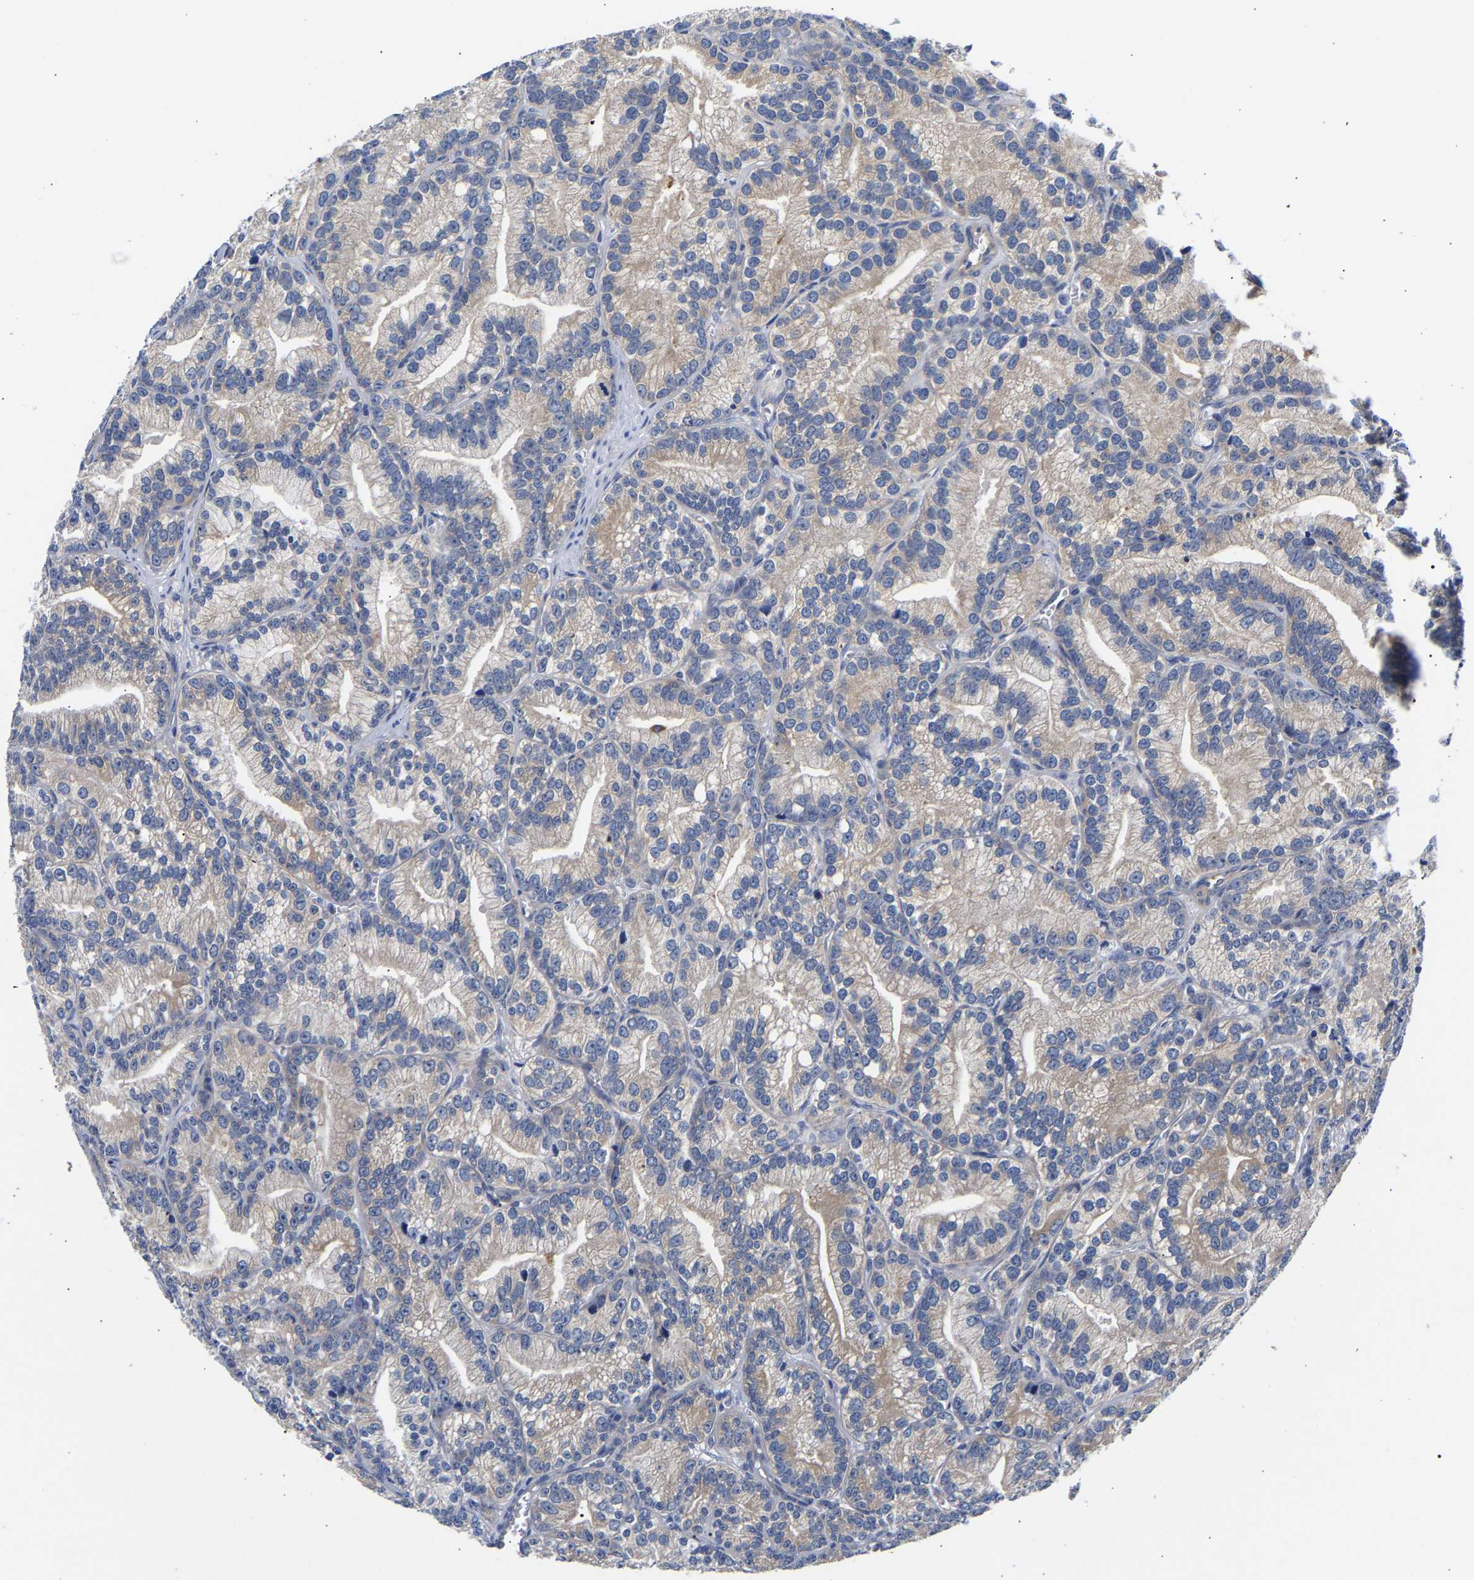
{"staining": {"intensity": "negative", "quantity": "none", "location": "none"}, "tissue": "prostate cancer", "cell_type": "Tumor cells", "image_type": "cancer", "snomed": [{"axis": "morphology", "description": "Adenocarcinoma, Low grade"}, {"axis": "topography", "description": "Prostate"}], "caption": "Prostate cancer was stained to show a protein in brown. There is no significant positivity in tumor cells.", "gene": "CCDC6", "patient": {"sex": "male", "age": 89}}